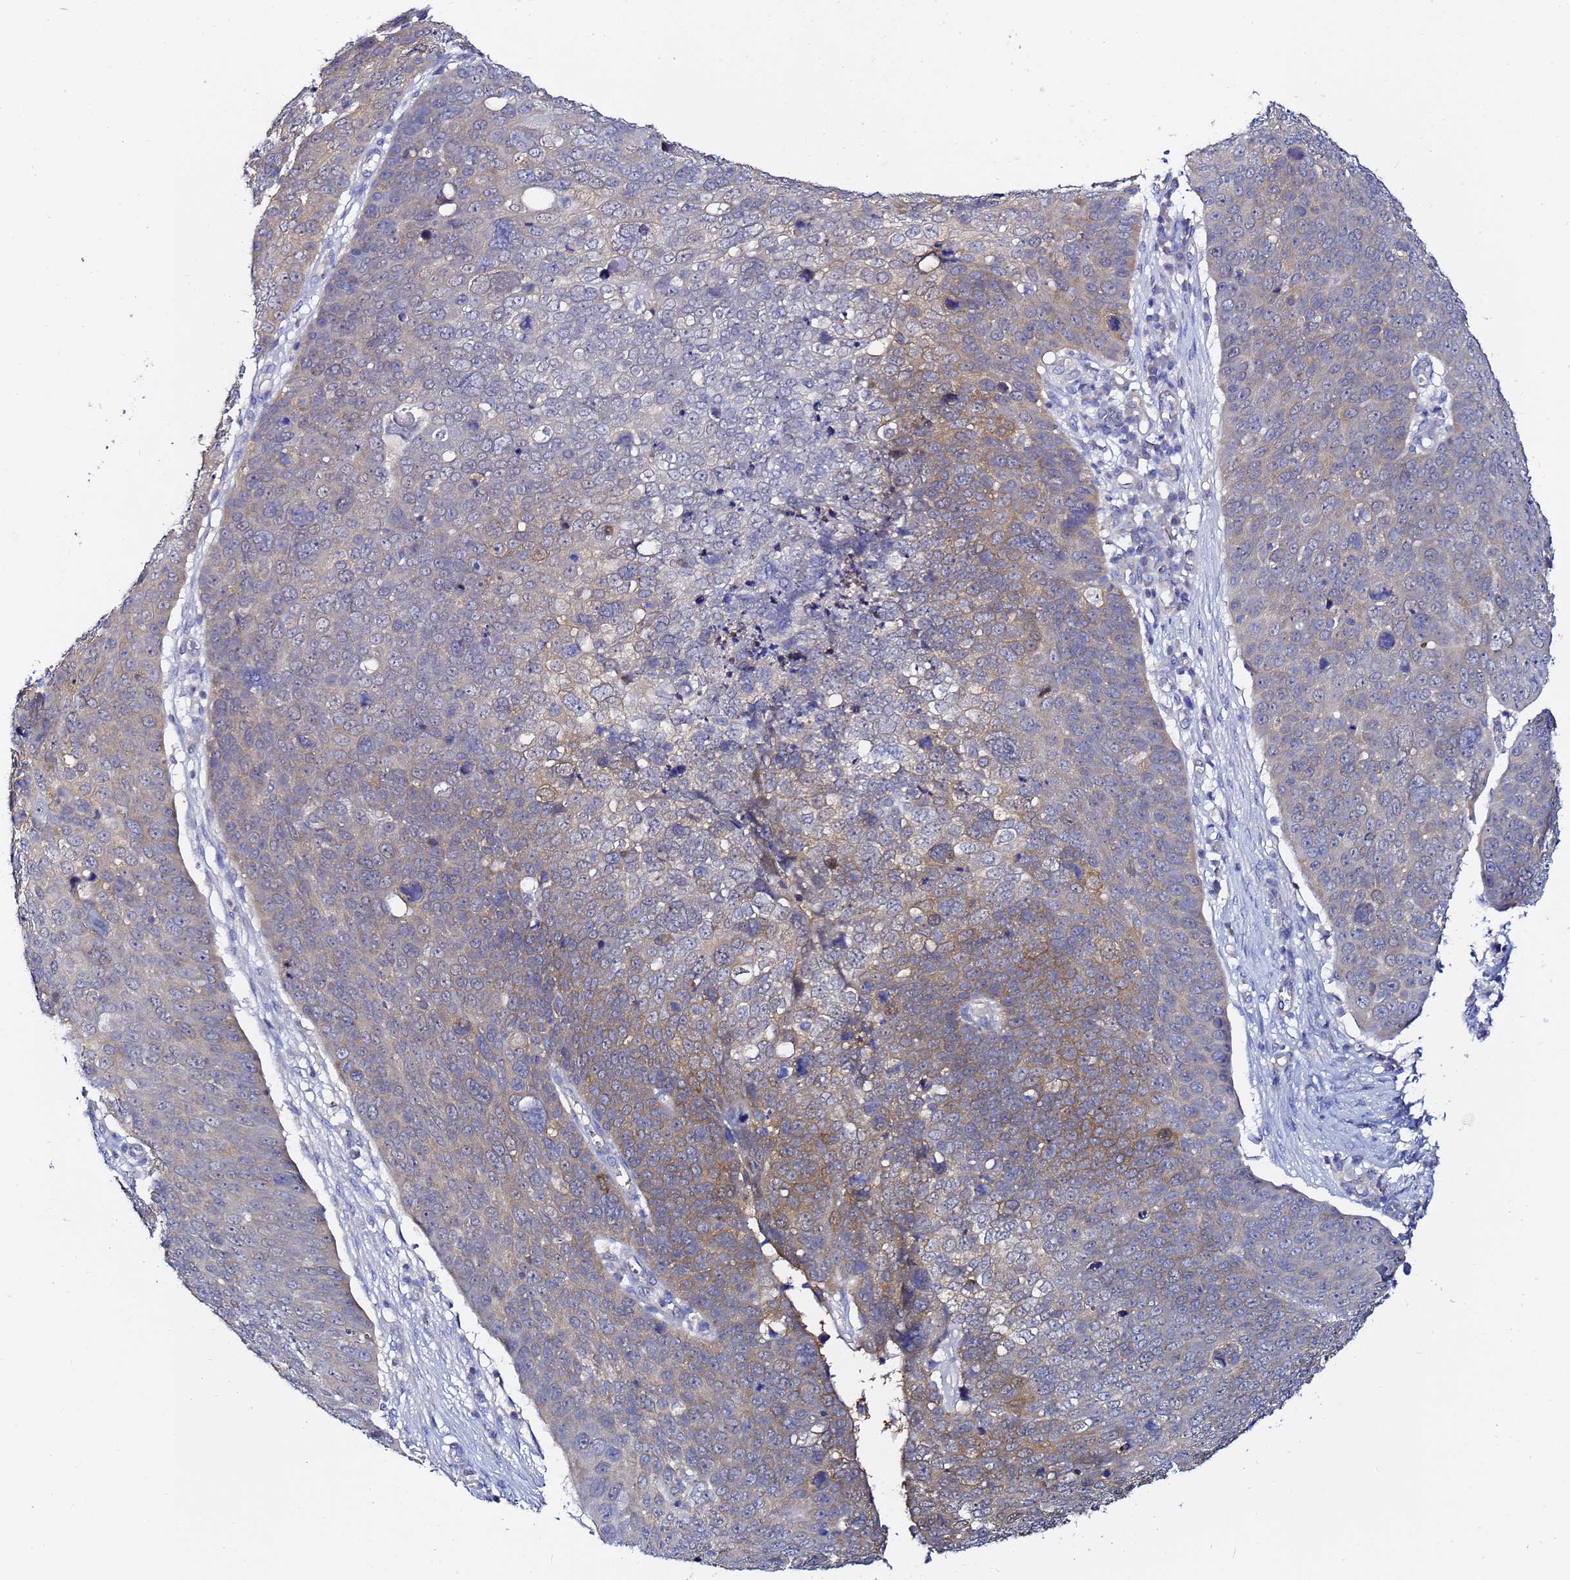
{"staining": {"intensity": "moderate", "quantity": "<25%", "location": "cytoplasmic/membranous"}, "tissue": "skin cancer", "cell_type": "Tumor cells", "image_type": "cancer", "snomed": [{"axis": "morphology", "description": "Squamous cell carcinoma, NOS"}, {"axis": "topography", "description": "Skin"}], "caption": "Immunohistochemical staining of human skin cancer (squamous cell carcinoma) exhibits low levels of moderate cytoplasmic/membranous staining in about <25% of tumor cells.", "gene": "LENG1", "patient": {"sex": "male", "age": 71}}